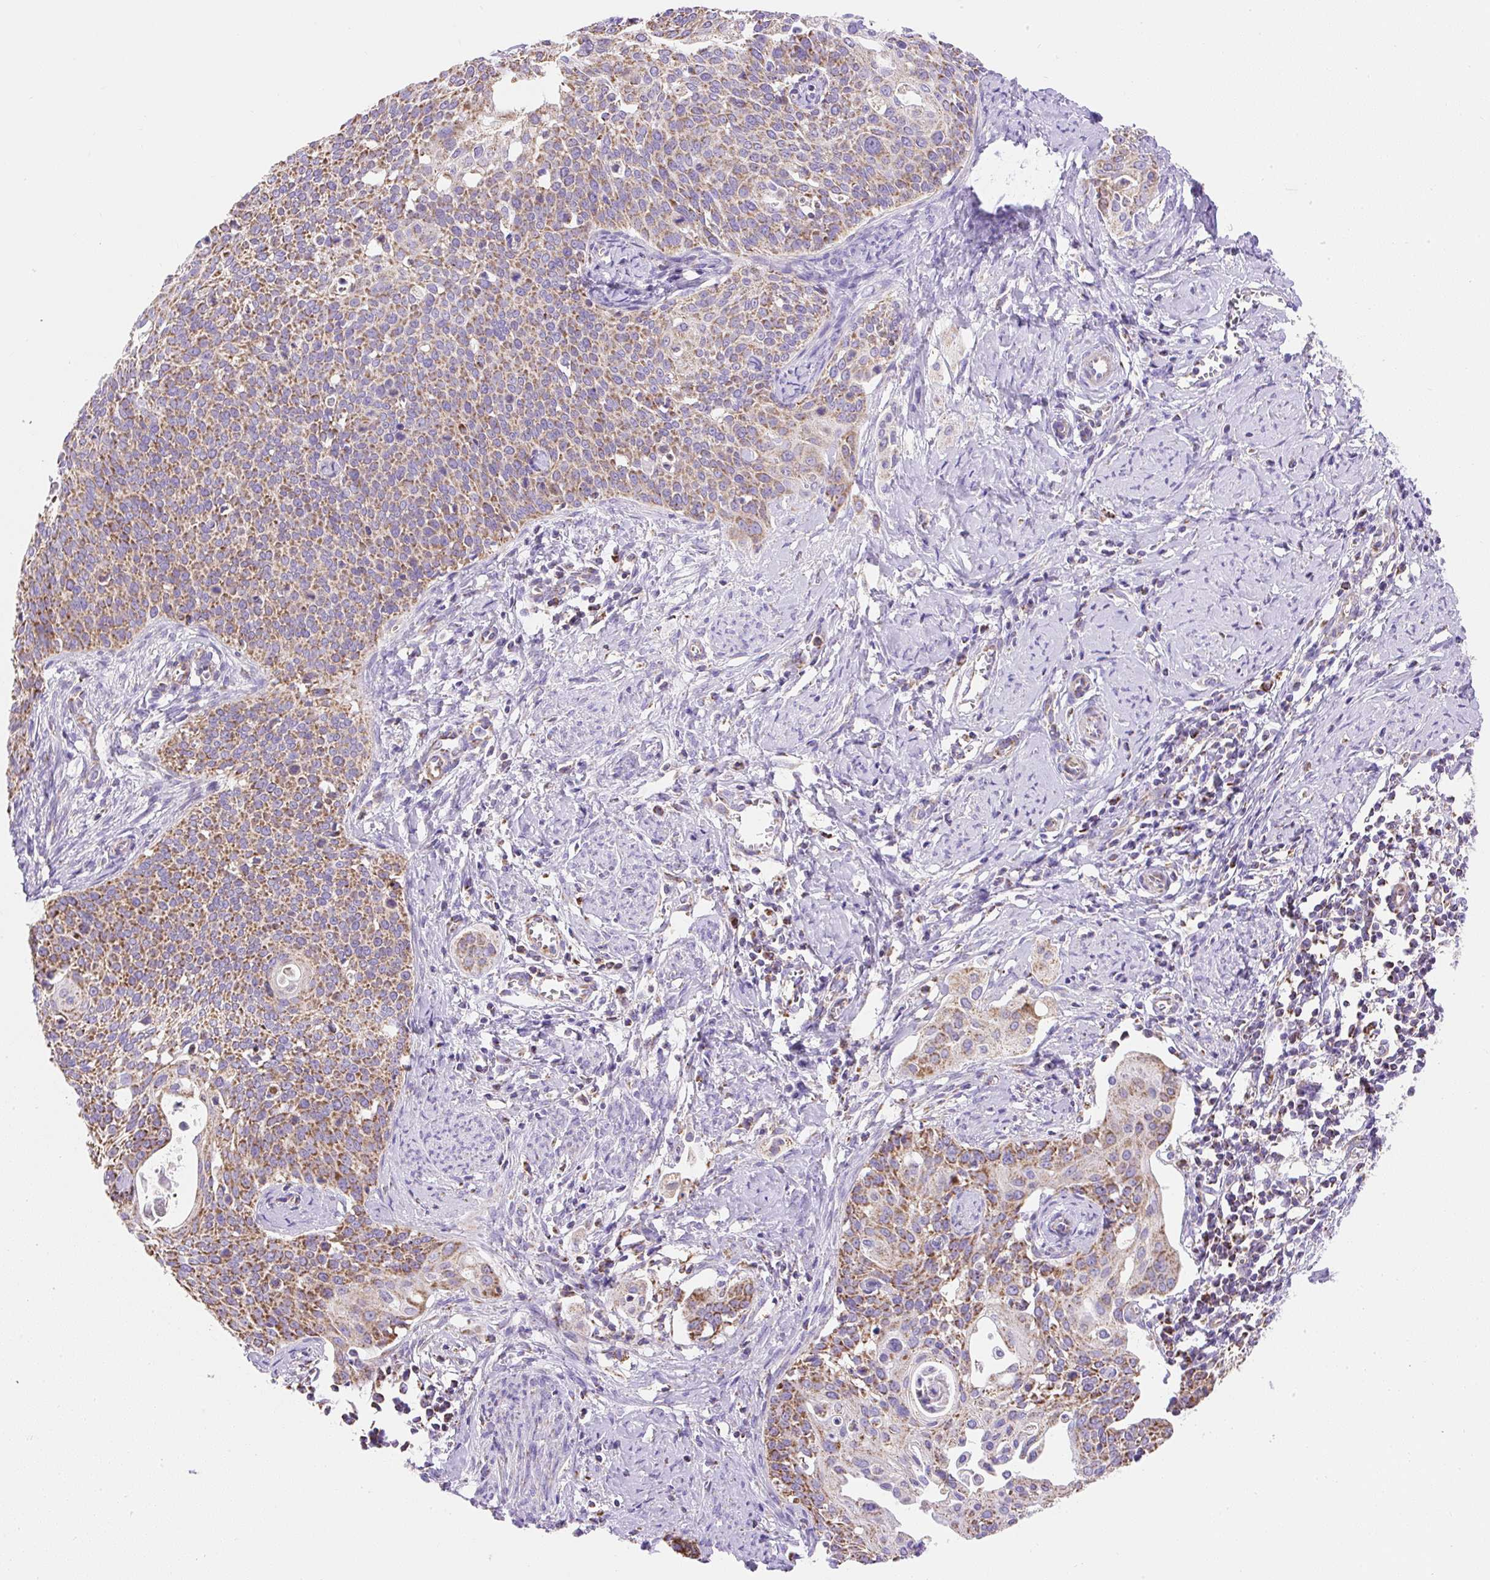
{"staining": {"intensity": "moderate", "quantity": ">75%", "location": "cytoplasmic/membranous"}, "tissue": "cervical cancer", "cell_type": "Tumor cells", "image_type": "cancer", "snomed": [{"axis": "morphology", "description": "Squamous cell carcinoma, NOS"}, {"axis": "topography", "description": "Cervix"}], "caption": "Protein staining by immunohistochemistry displays moderate cytoplasmic/membranous staining in about >75% of tumor cells in cervical squamous cell carcinoma.", "gene": "DAAM2", "patient": {"sex": "female", "age": 44}}